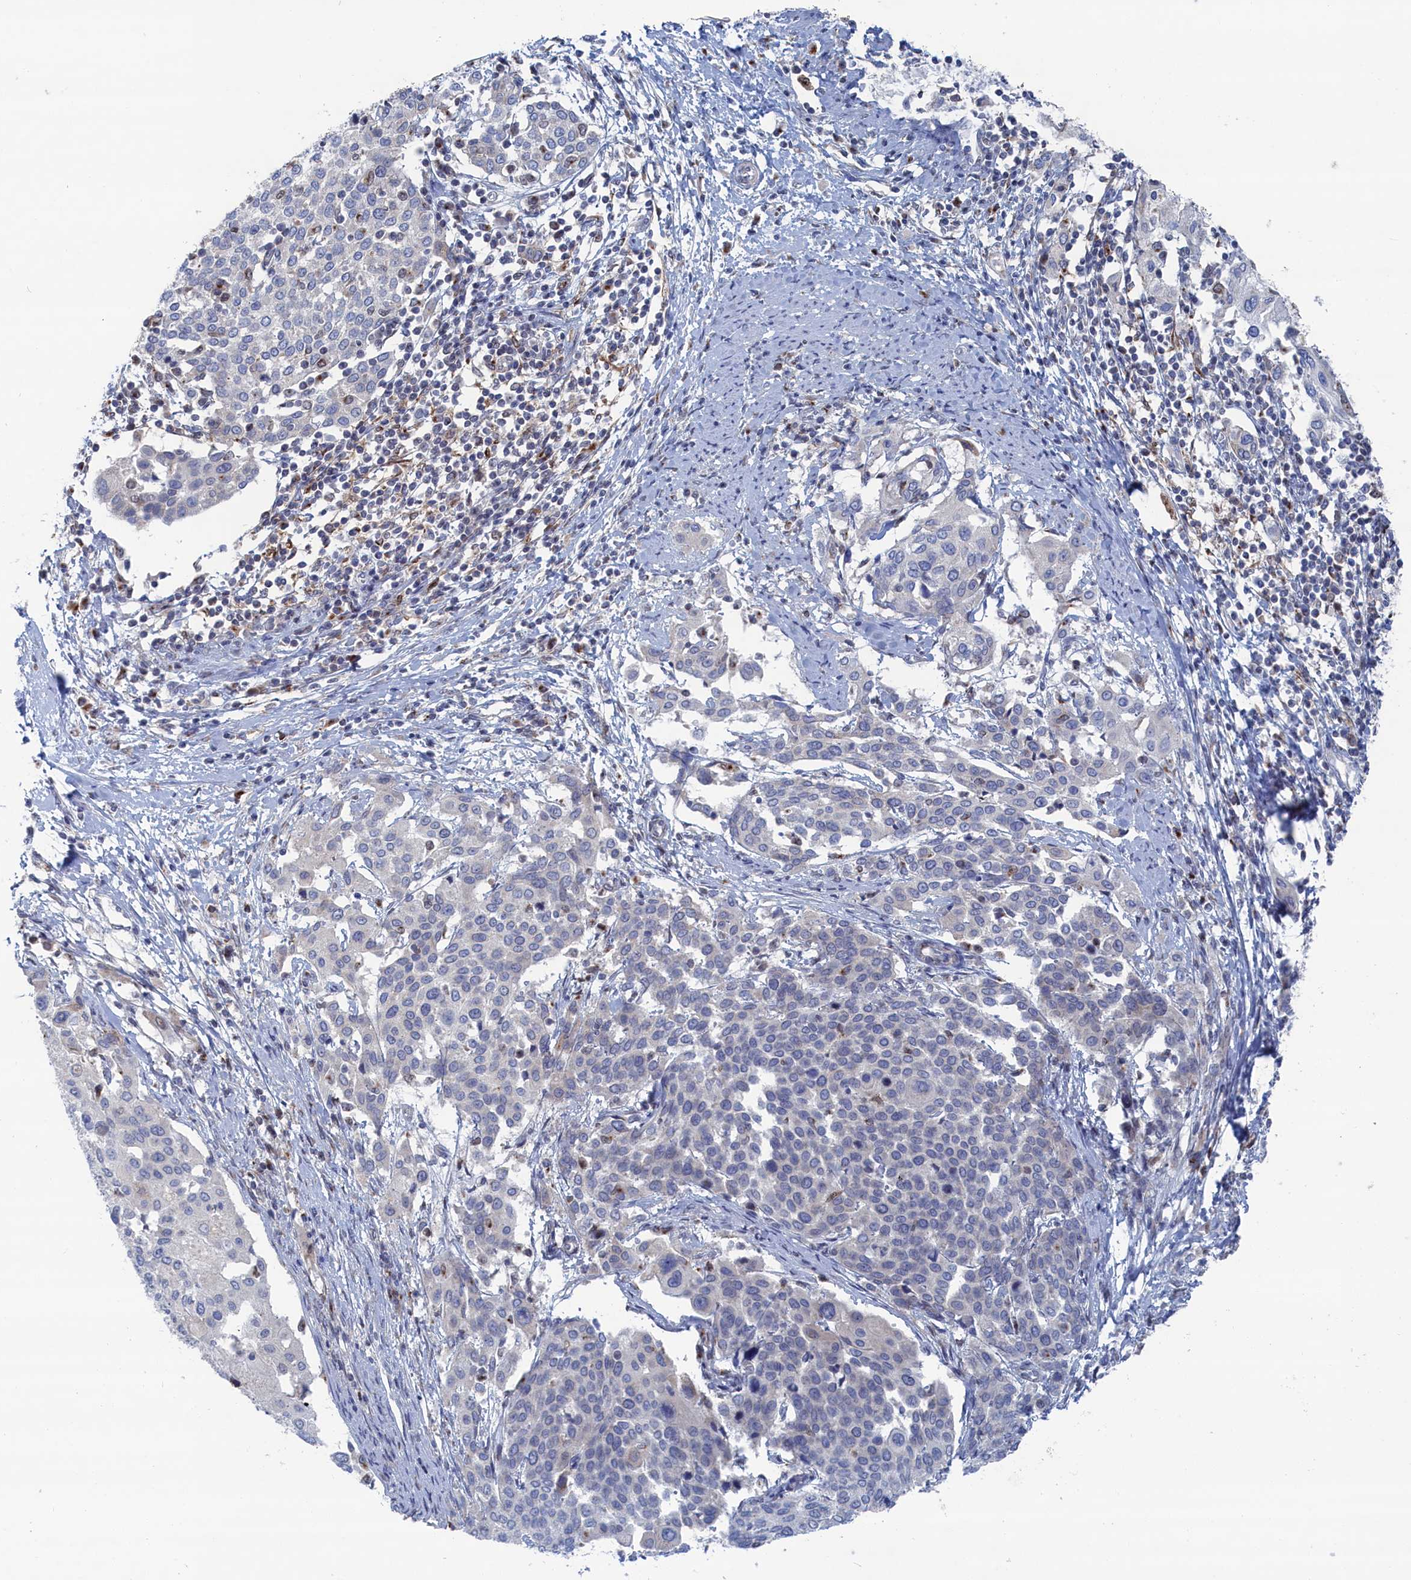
{"staining": {"intensity": "negative", "quantity": "none", "location": "none"}, "tissue": "cervical cancer", "cell_type": "Tumor cells", "image_type": "cancer", "snomed": [{"axis": "morphology", "description": "Squamous cell carcinoma, NOS"}, {"axis": "topography", "description": "Cervix"}], "caption": "The immunohistochemistry (IHC) photomicrograph has no significant positivity in tumor cells of cervical squamous cell carcinoma tissue.", "gene": "IRX1", "patient": {"sex": "female", "age": 44}}